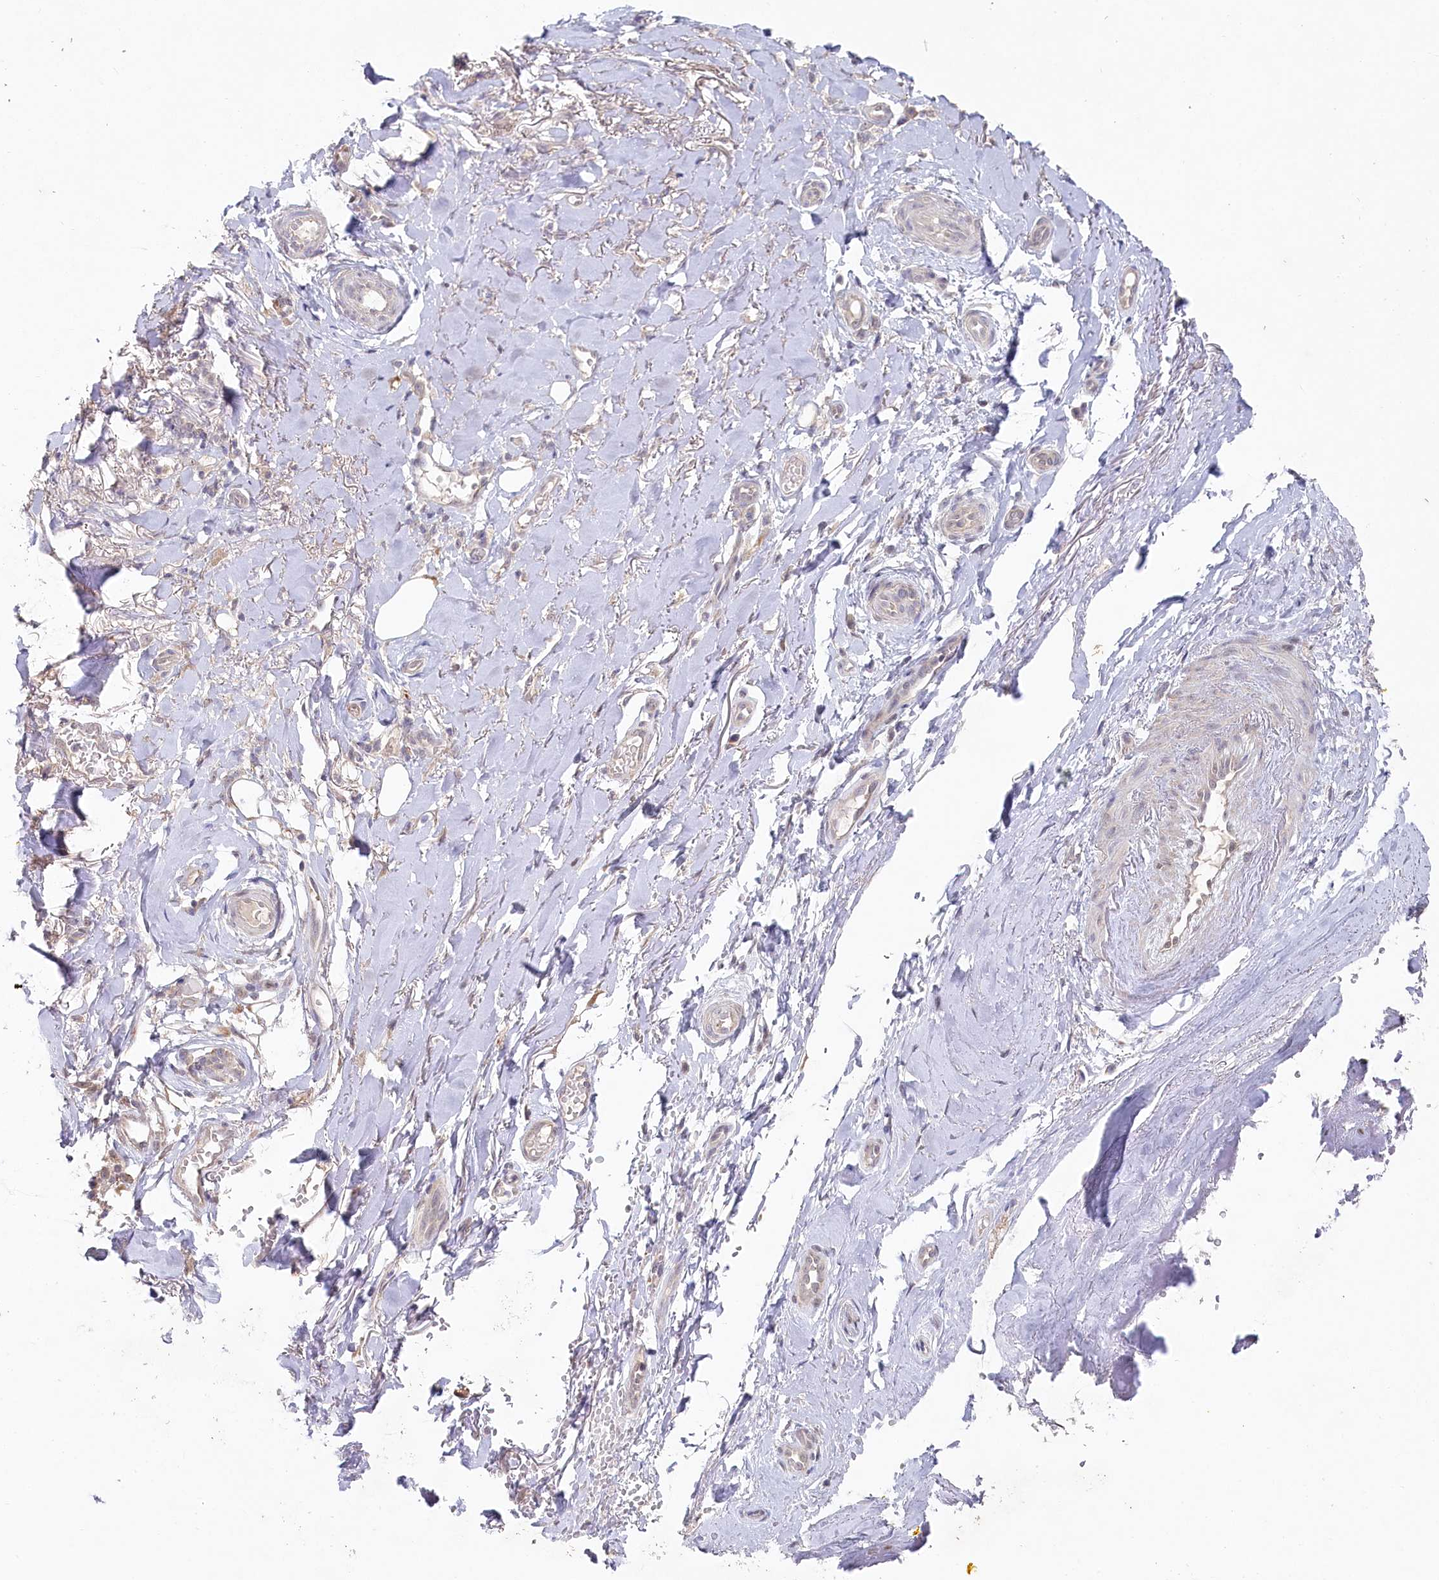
{"staining": {"intensity": "moderate", "quantity": "<25%", "location": "cytoplasmic/membranous"}, "tissue": "adipose tissue", "cell_type": "Adipocytes", "image_type": "normal", "snomed": [{"axis": "morphology", "description": "Normal tissue, NOS"}, {"axis": "morphology", "description": "Basal cell carcinoma"}, {"axis": "topography", "description": "Skin"}], "caption": "The histopathology image exhibits staining of benign adipose tissue, revealing moderate cytoplasmic/membranous protein staining (brown color) within adipocytes.", "gene": "AAMDC", "patient": {"sex": "female", "age": 89}}